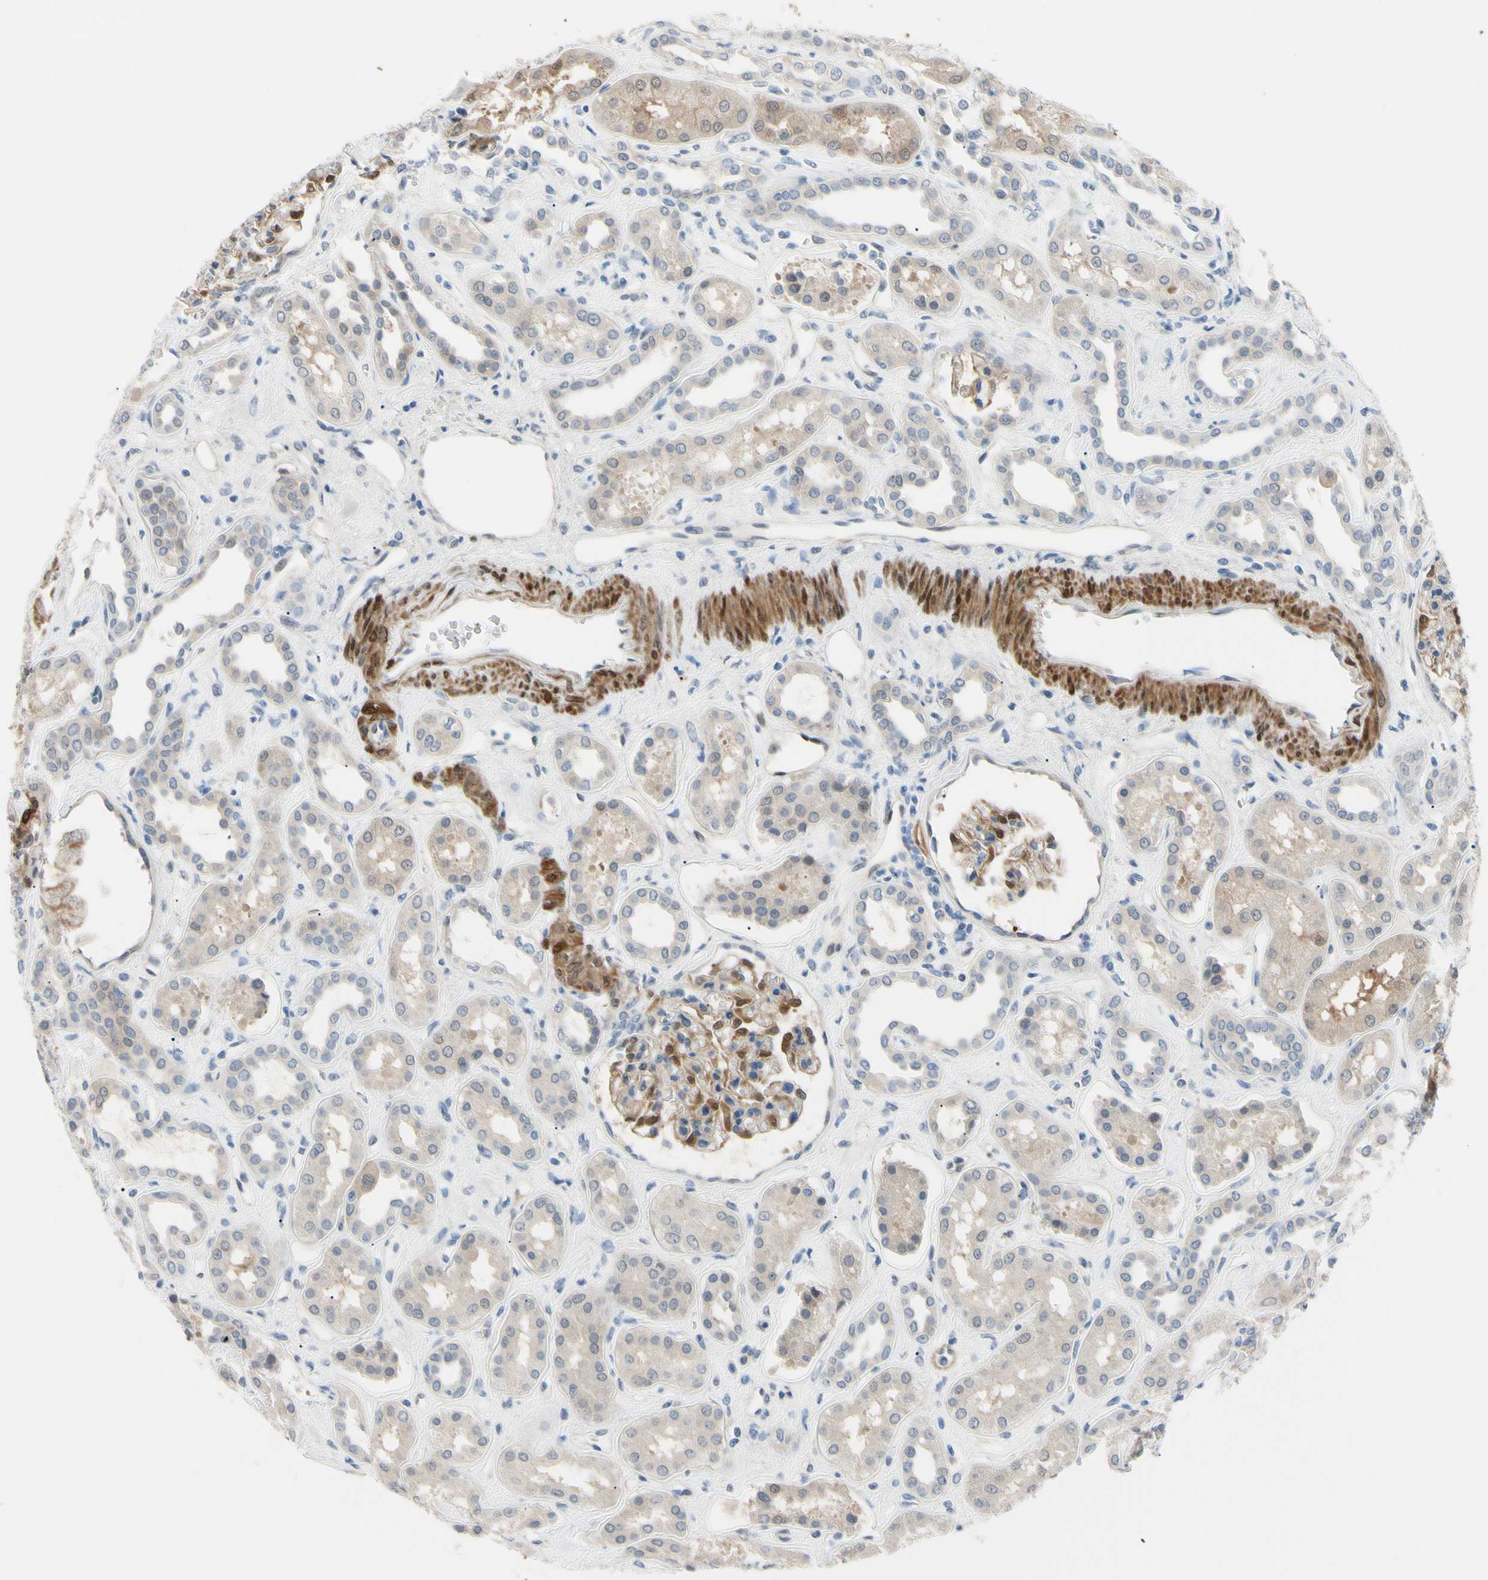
{"staining": {"intensity": "moderate", "quantity": ">75%", "location": "cytoplasmic/membranous"}, "tissue": "kidney", "cell_type": "Cells in glomeruli", "image_type": "normal", "snomed": [{"axis": "morphology", "description": "Normal tissue, NOS"}, {"axis": "topography", "description": "Kidney"}], "caption": "Immunohistochemistry of normal kidney reveals medium levels of moderate cytoplasmic/membranous positivity in approximately >75% of cells in glomeruli. The protein of interest is shown in brown color, while the nuclei are stained blue.", "gene": "NOL3", "patient": {"sex": "male", "age": 59}}